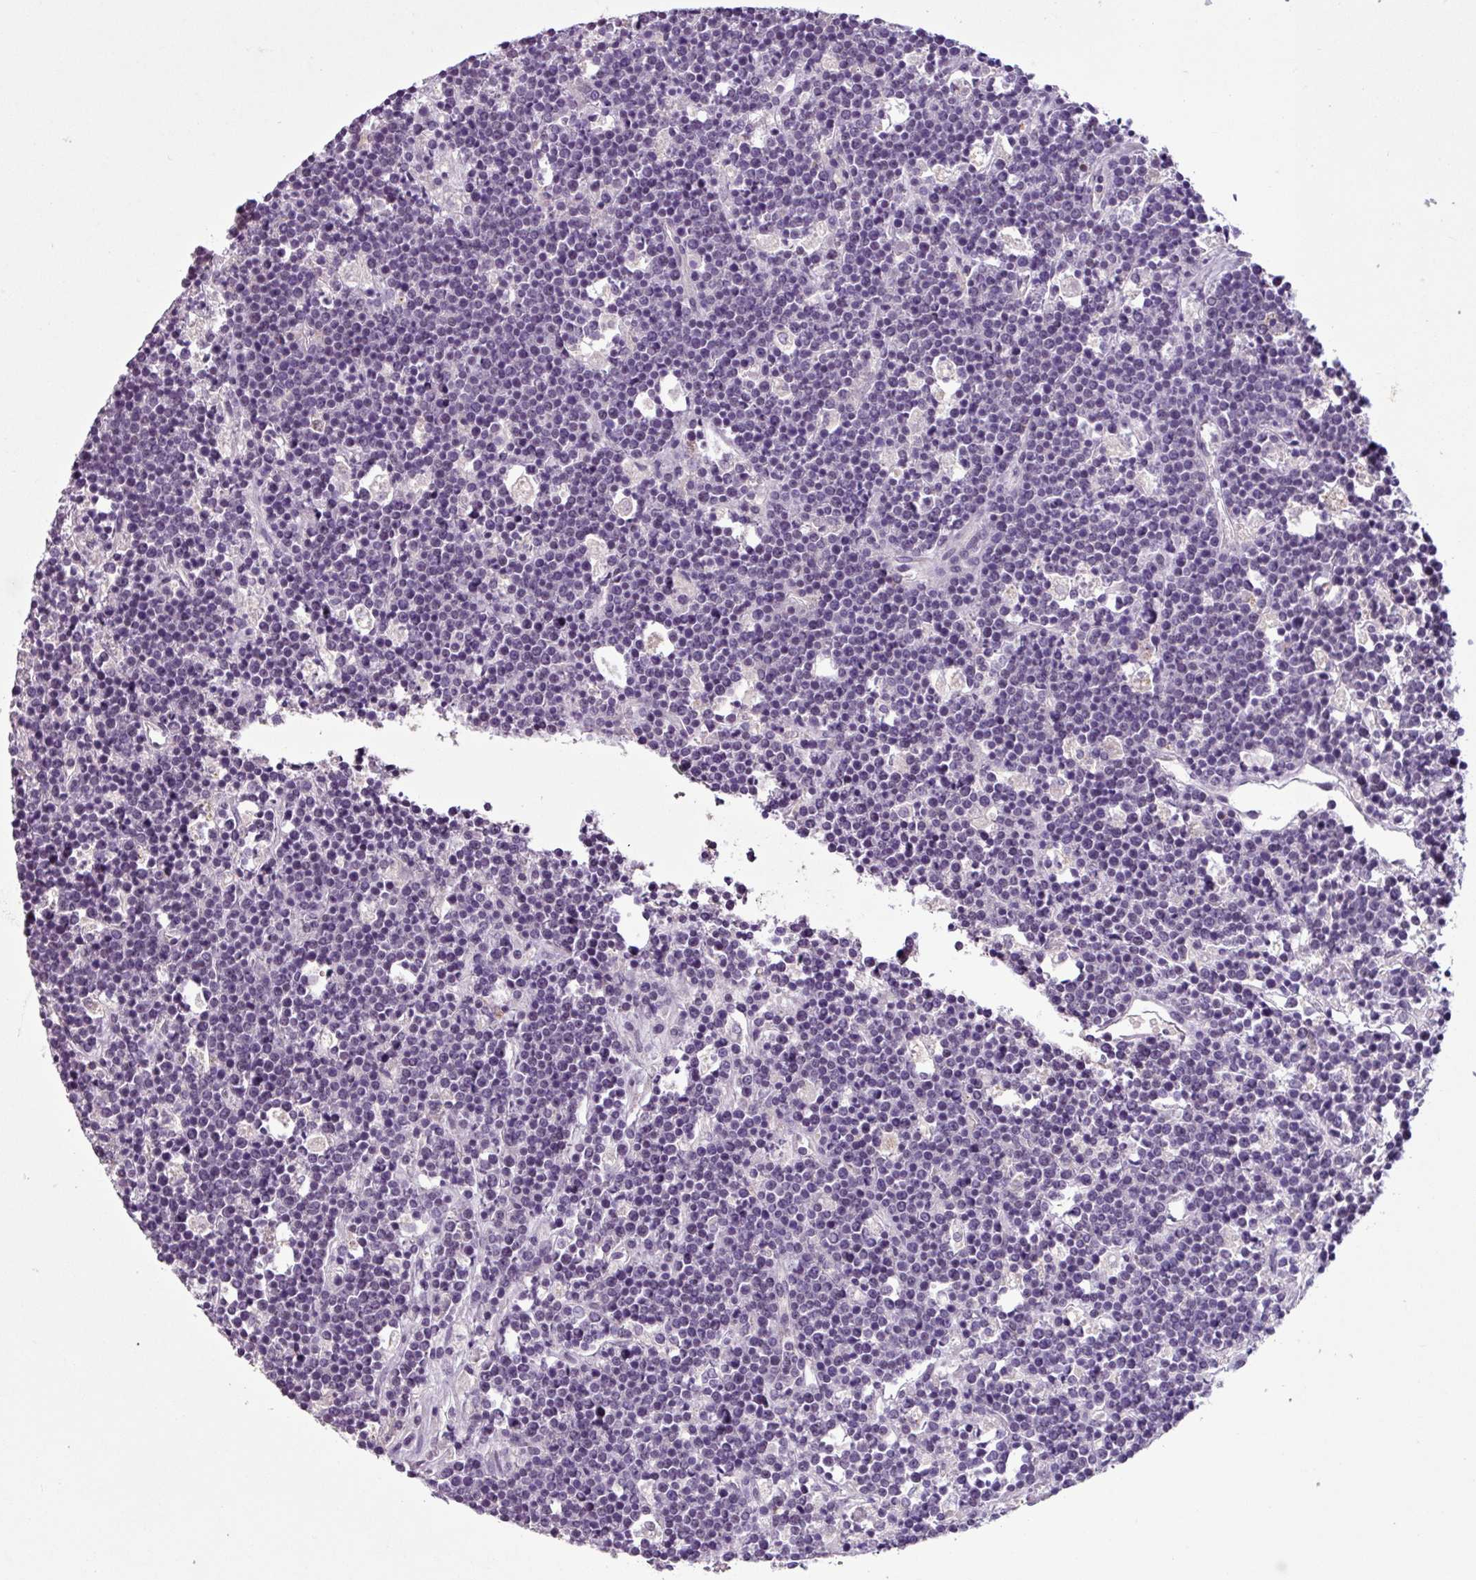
{"staining": {"intensity": "negative", "quantity": "none", "location": "none"}, "tissue": "lymphoma", "cell_type": "Tumor cells", "image_type": "cancer", "snomed": [{"axis": "morphology", "description": "Malignant lymphoma, non-Hodgkin's type, High grade"}, {"axis": "topography", "description": "Ovary"}], "caption": "Human lymphoma stained for a protein using IHC demonstrates no expression in tumor cells.", "gene": "C9orf24", "patient": {"sex": "female", "age": 56}}